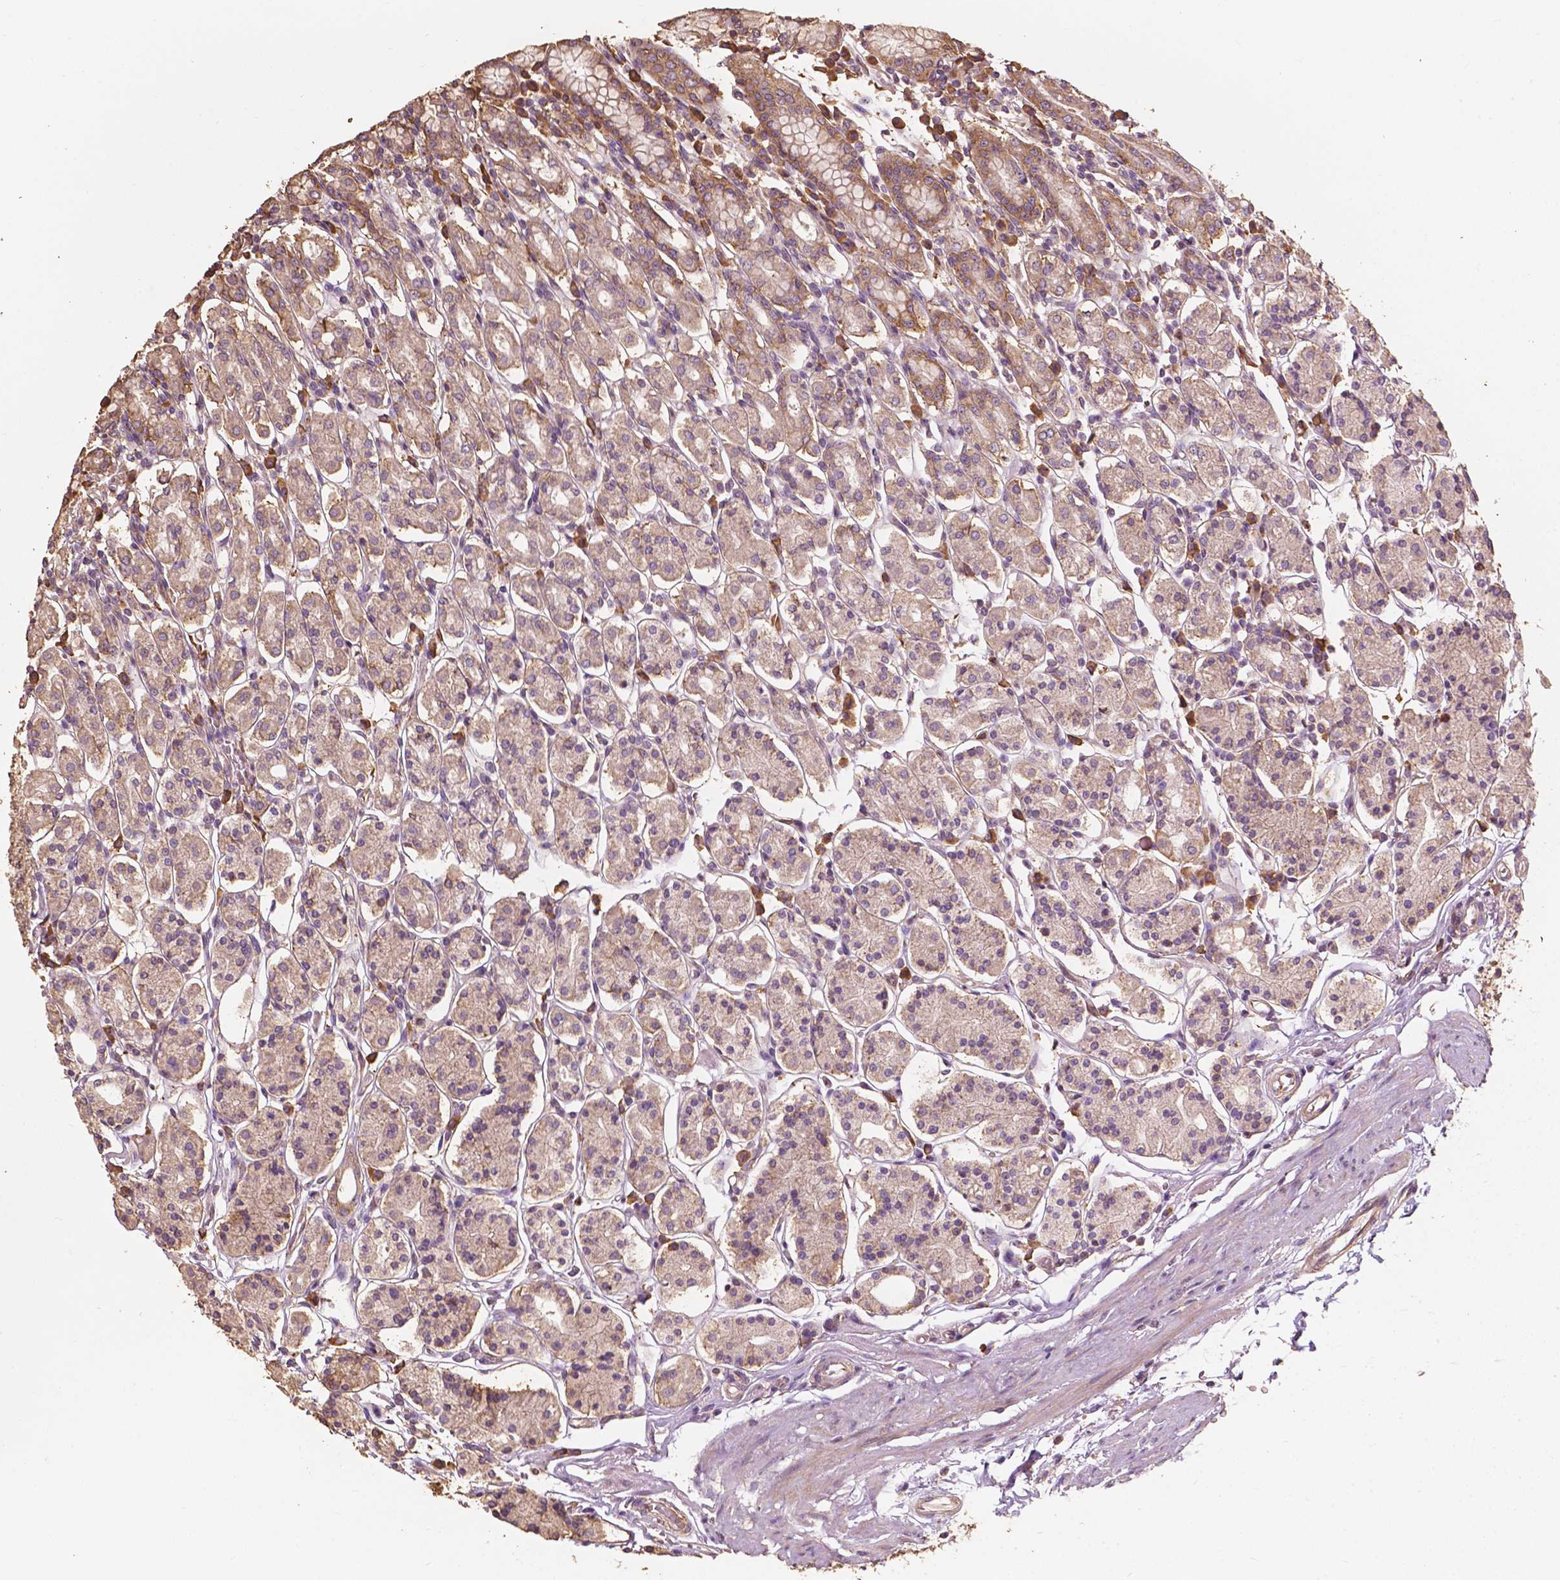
{"staining": {"intensity": "moderate", "quantity": "25%-75%", "location": "cytoplasmic/membranous"}, "tissue": "stomach", "cell_type": "Glandular cells", "image_type": "normal", "snomed": [{"axis": "morphology", "description": "Normal tissue, NOS"}, {"axis": "topography", "description": "Stomach, upper"}, {"axis": "topography", "description": "Stomach"}], "caption": "Glandular cells exhibit medium levels of moderate cytoplasmic/membranous expression in about 25%-75% of cells in normal stomach. (DAB (3,3'-diaminobenzidine) IHC, brown staining for protein, blue staining for nuclei).", "gene": "G3BP1", "patient": {"sex": "male", "age": 62}}